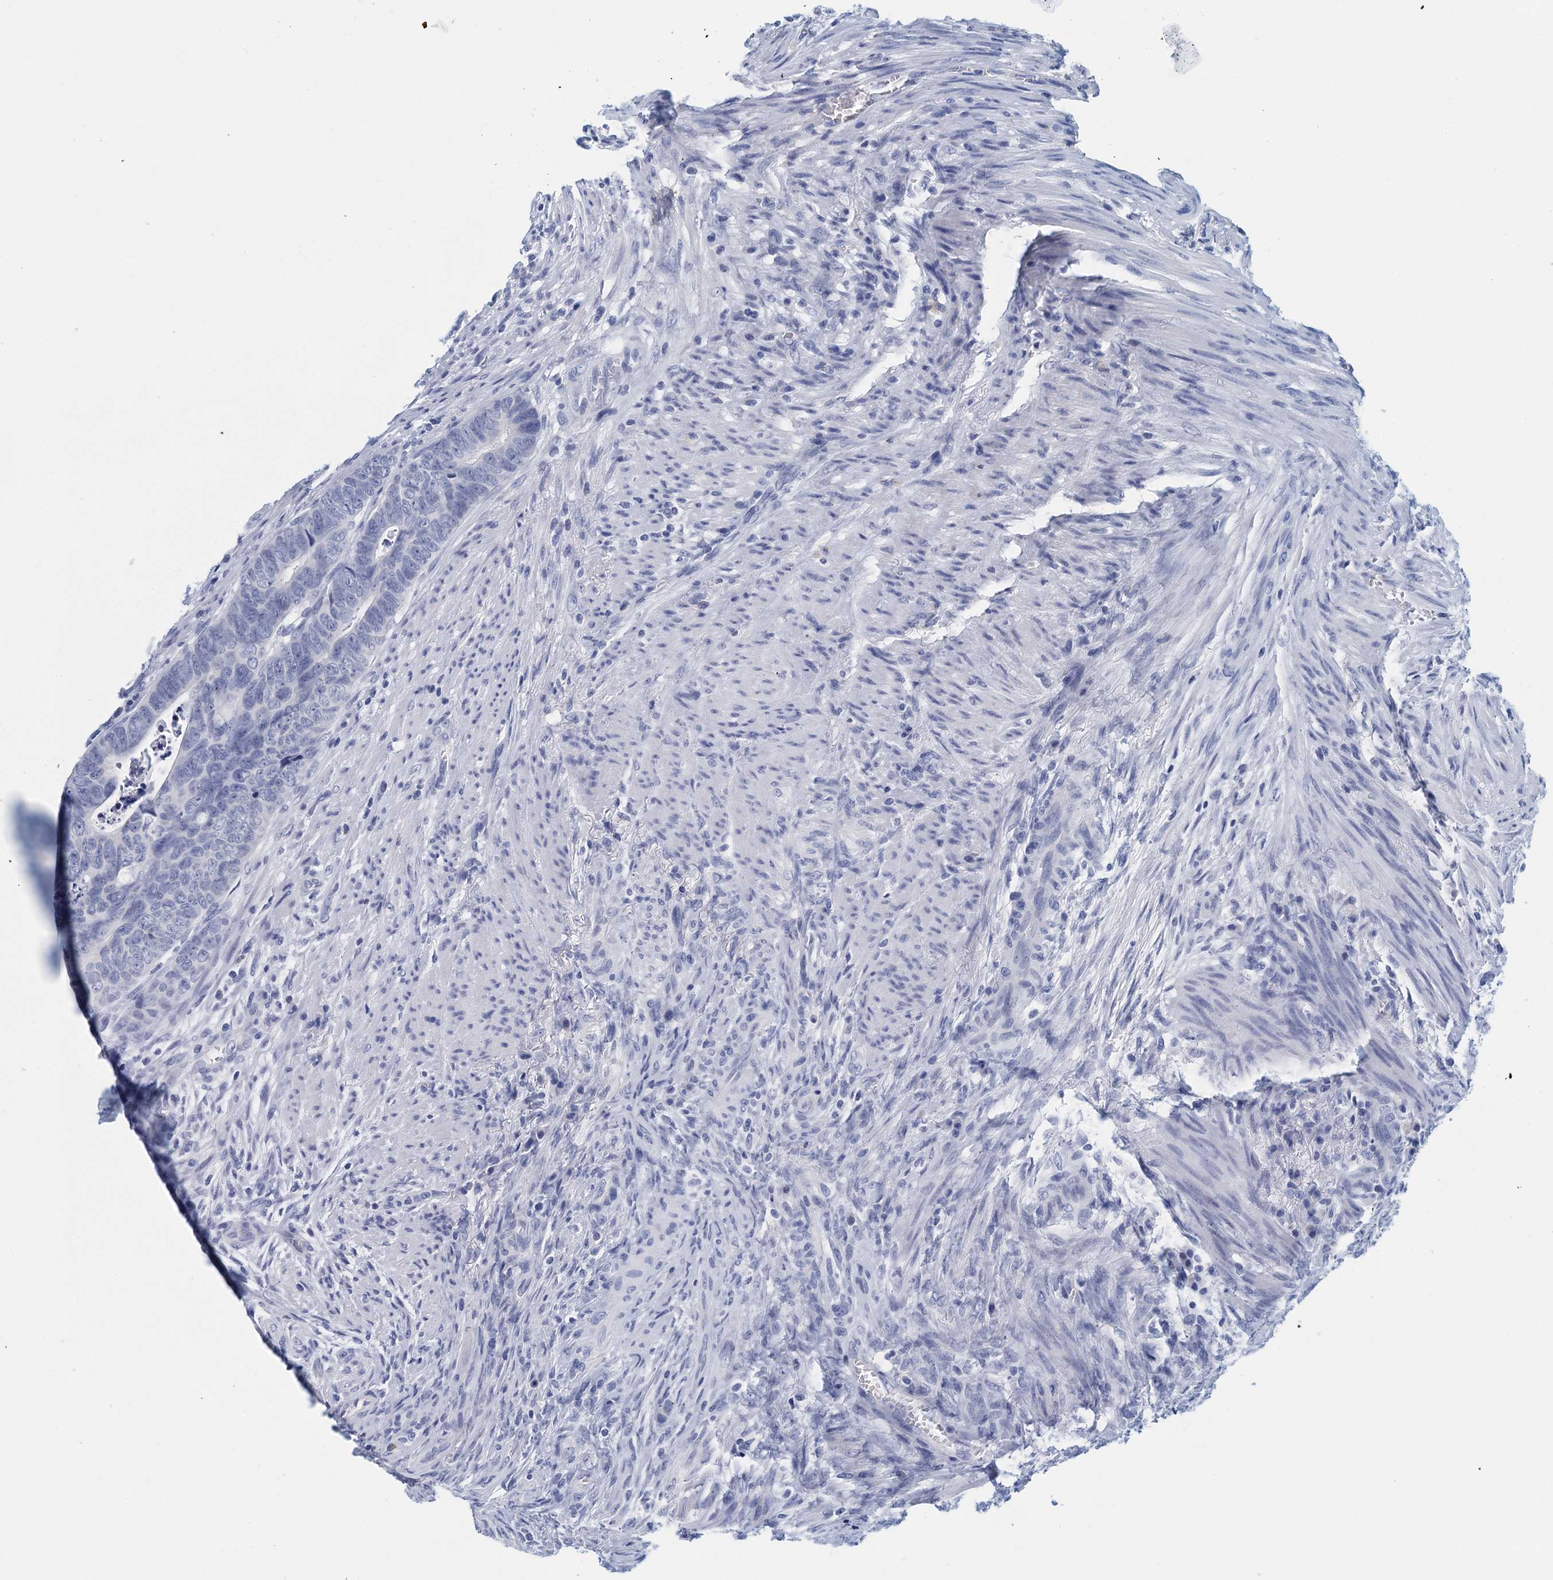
{"staining": {"intensity": "negative", "quantity": "none", "location": "none"}, "tissue": "colorectal cancer", "cell_type": "Tumor cells", "image_type": "cancer", "snomed": [{"axis": "morphology", "description": "Adenocarcinoma, NOS"}, {"axis": "topography", "description": "Rectum"}], "caption": "Colorectal adenocarcinoma stained for a protein using immunohistochemistry (IHC) exhibits no staining tumor cells.", "gene": "CYP51A1", "patient": {"sex": "female", "age": 78}}